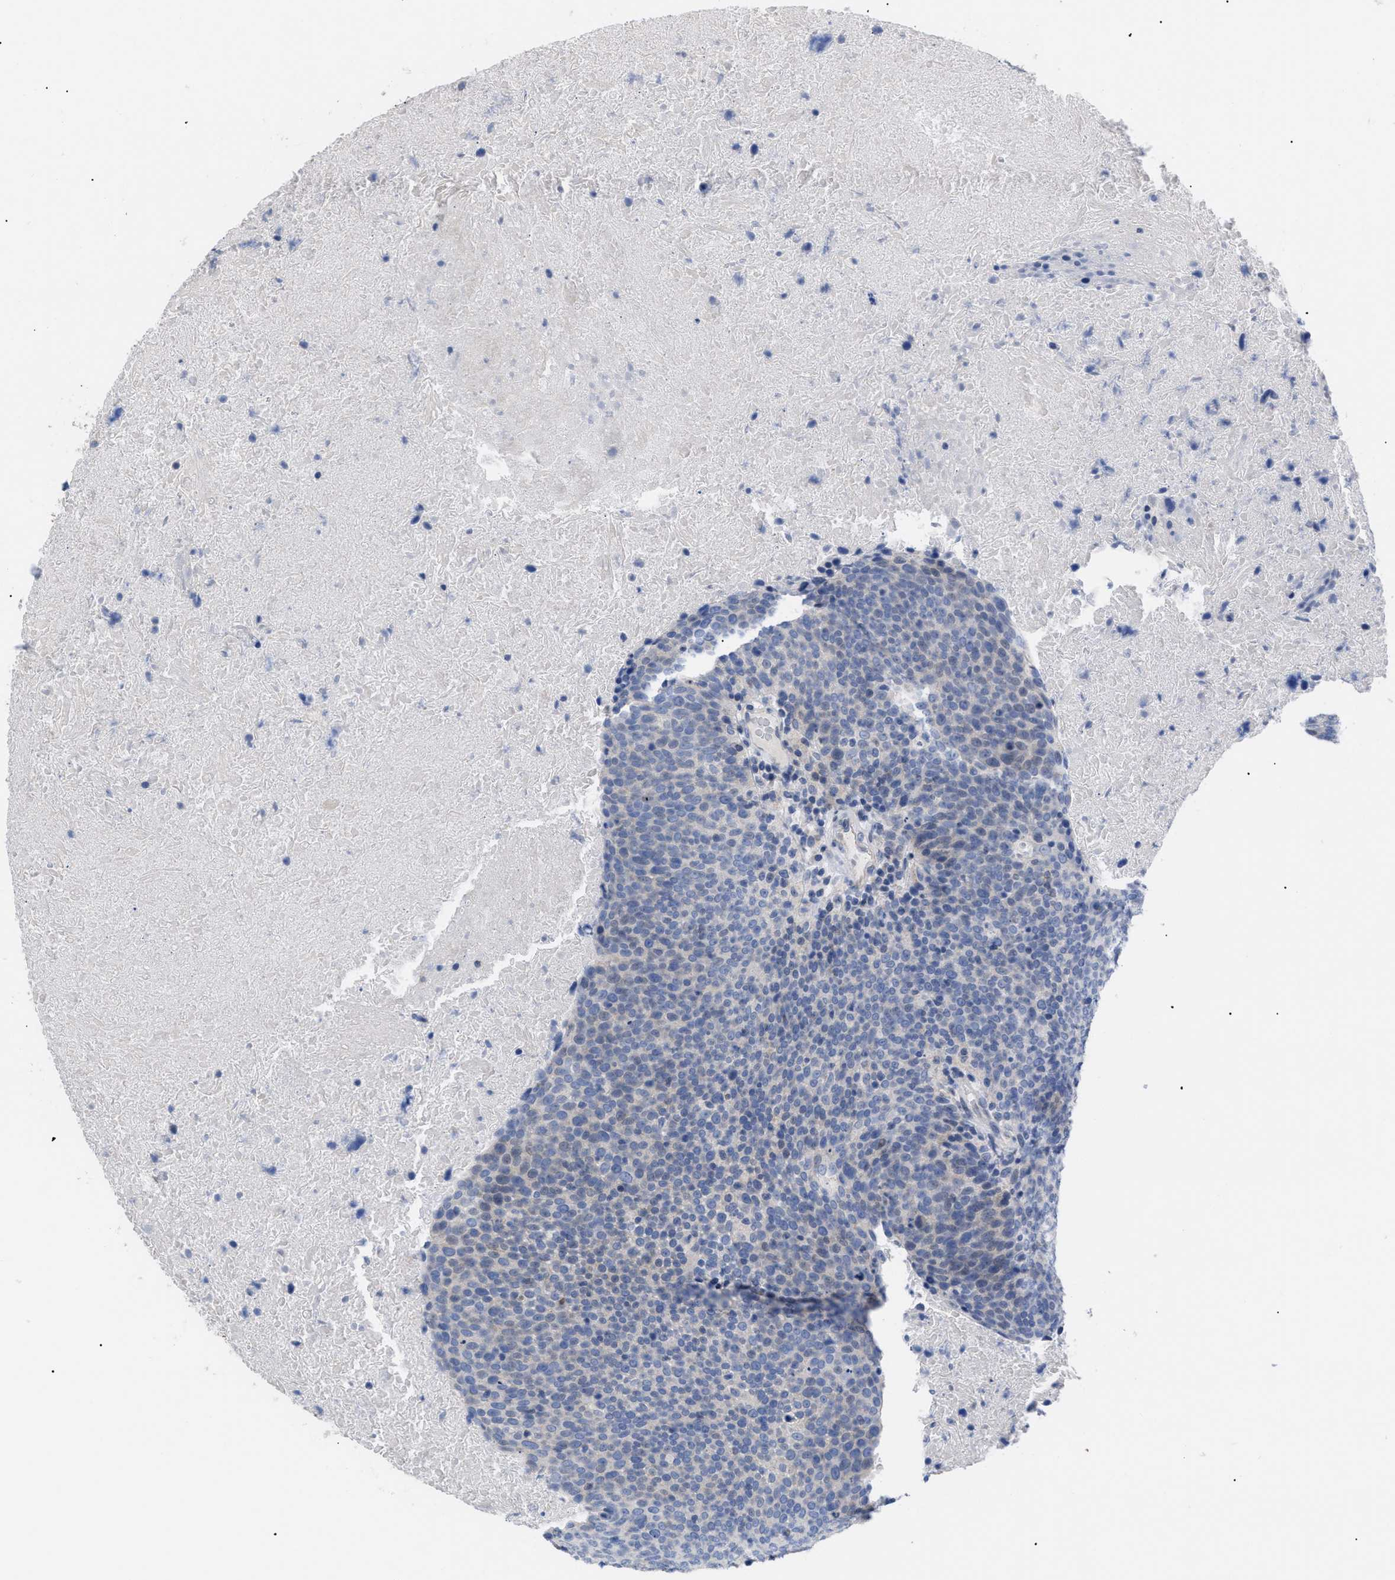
{"staining": {"intensity": "negative", "quantity": "none", "location": "none"}, "tissue": "head and neck cancer", "cell_type": "Tumor cells", "image_type": "cancer", "snomed": [{"axis": "morphology", "description": "Squamous cell carcinoma, NOS"}, {"axis": "morphology", "description": "Squamous cell carcinoma, metastatic, NOS"}, {"axis": "topography", "description": "Lymph node"}, {"axis": "topography", "description": "Head-Neck"}], "caption": "Human head and neck metastatic squamous cell carcinoma stained for a protein using IHC displays no positivity in tumor cells.", "gene": "CAV3", "patient": {"sex": "male", "age": 62}}